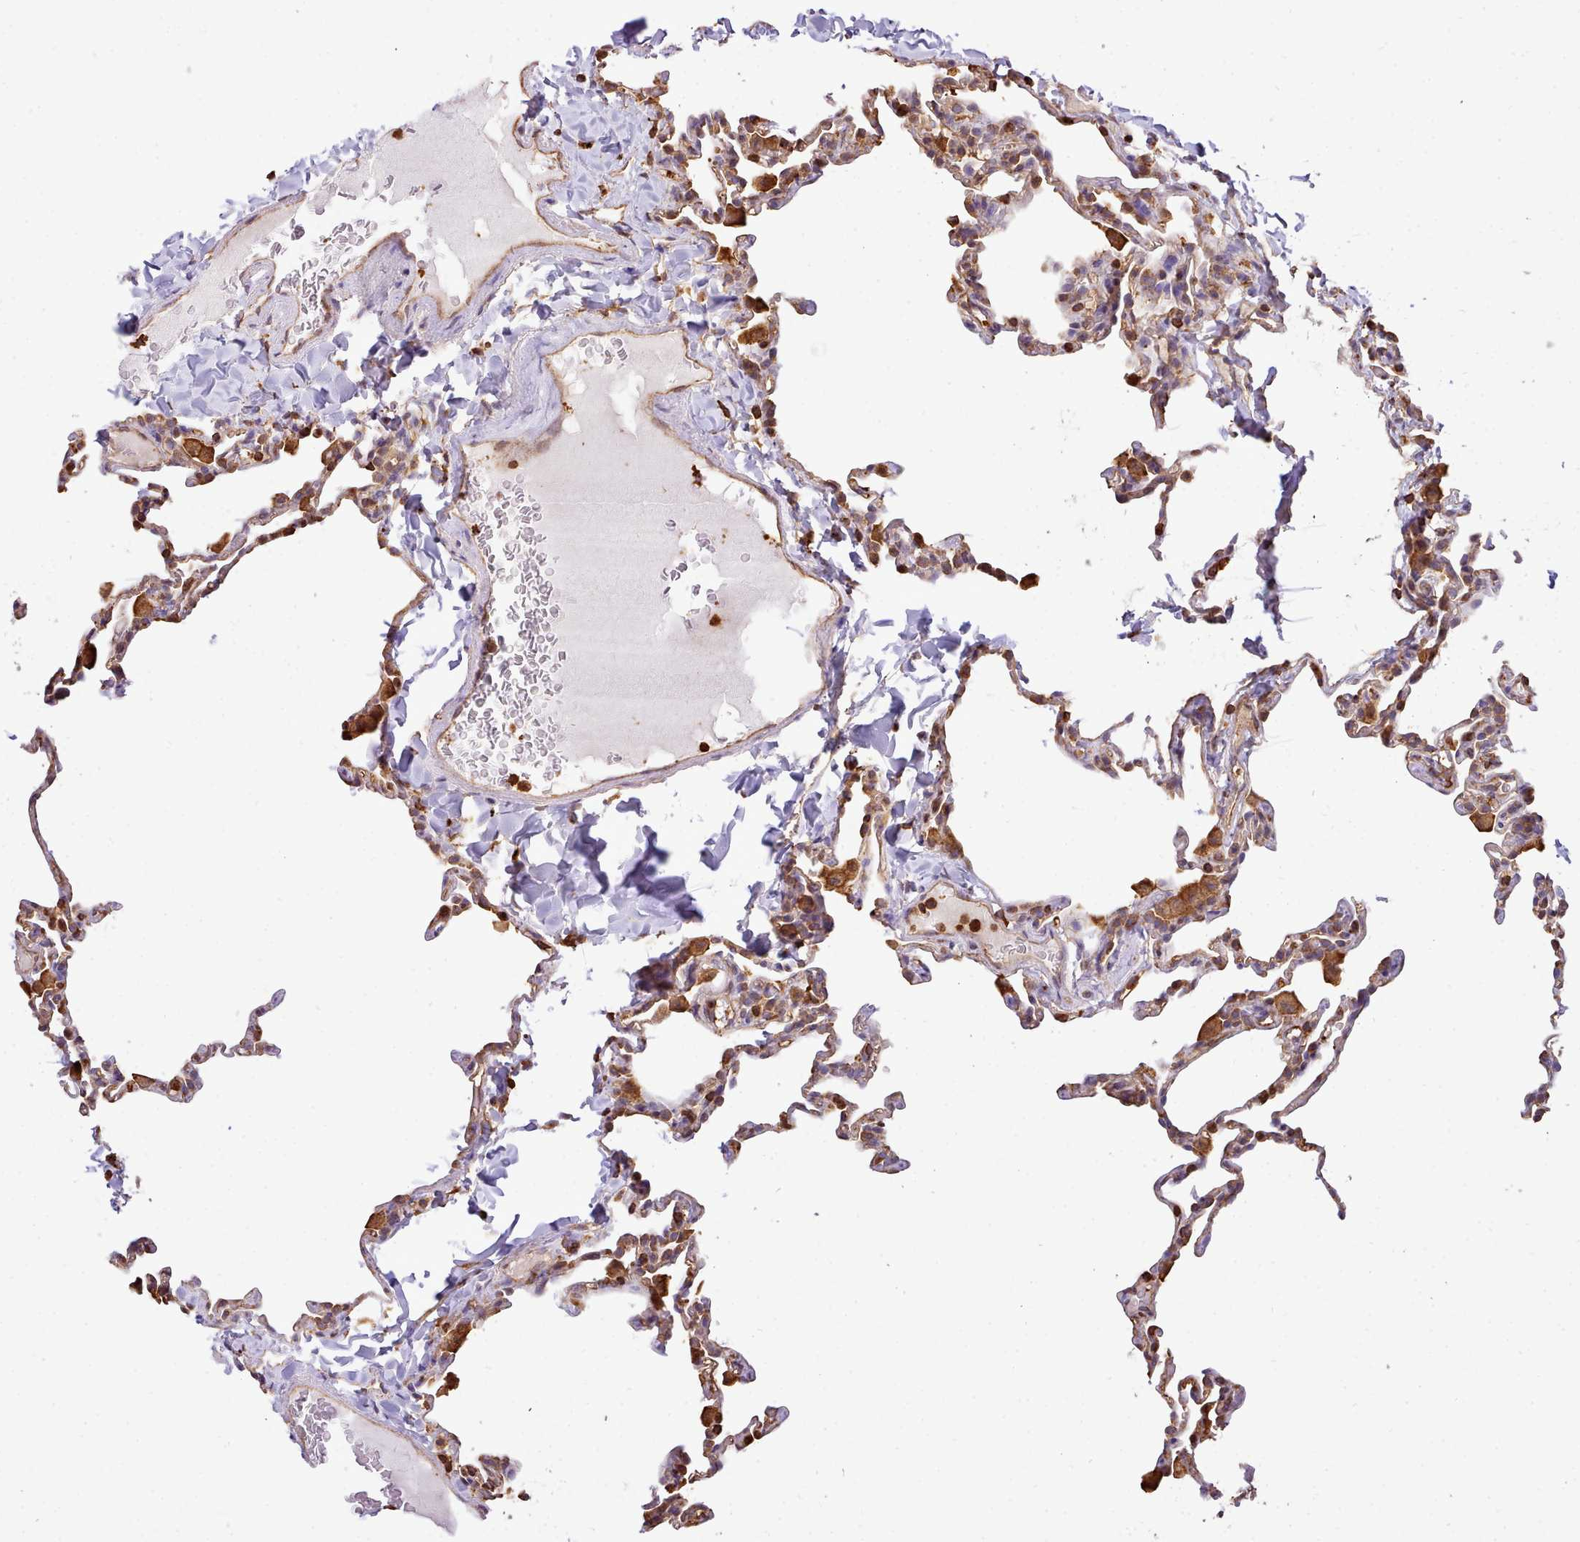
{"staining": {"intensity": "moderate", "quantity": ">75%", "location": "cytoplasmic/membranous"}, "tissue": "lung", "cell_type": "Alveolar cells", "image_type": "normal", "snomed": [{"axis": "morphology", "description": "Normal tissue, NOS"}, {"axis": "topography", "description": "Lung"}], "caption": "A high-resolution micrograph shows IHC staining of normal lung, which displays moderate cytoplasmic/membranous positivity in approximately >75% of alveolar cells.", "gene": "CAPZA1", "patient": {"sex": "male", "age": 20}}